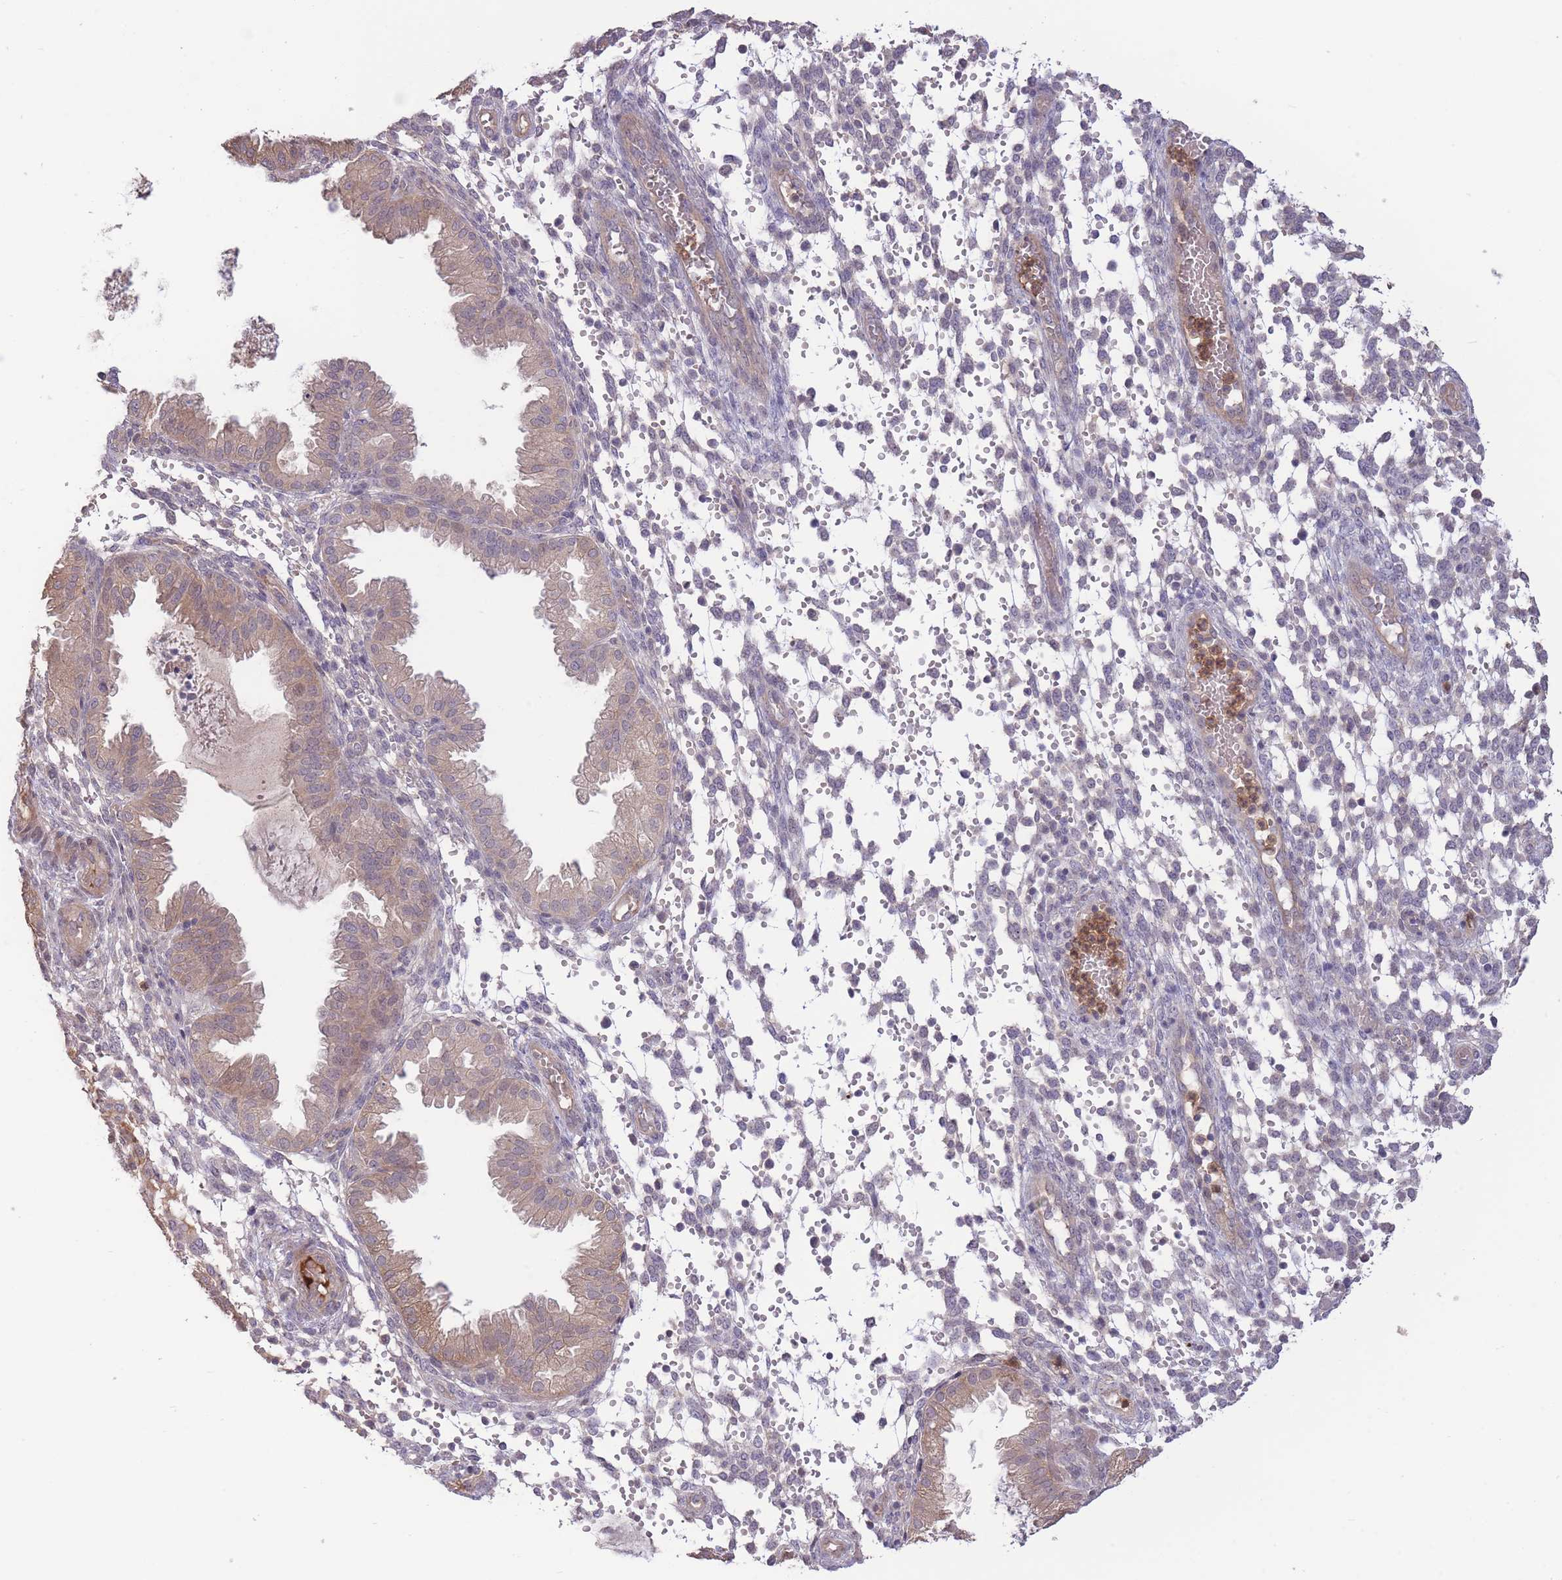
{"staining": {"intensity": "negative", "quantity": "none", "location": "none"}, "tissue": "endometrium", "cell_type": "Cells in endometrial stroma", "image_type": "normal", "snomed": [{"axis": "morphology", "description": "Normal tissue, NOS"}, {"axis": "topography", "description": "Endometrium"}], "caption": "Benign endometrium was stained to show a protein in brown. There is no significant staining in cells in endometrial stroma.", "gene": "ZNF304", "patient": {"sex": "female", "age": 33}}